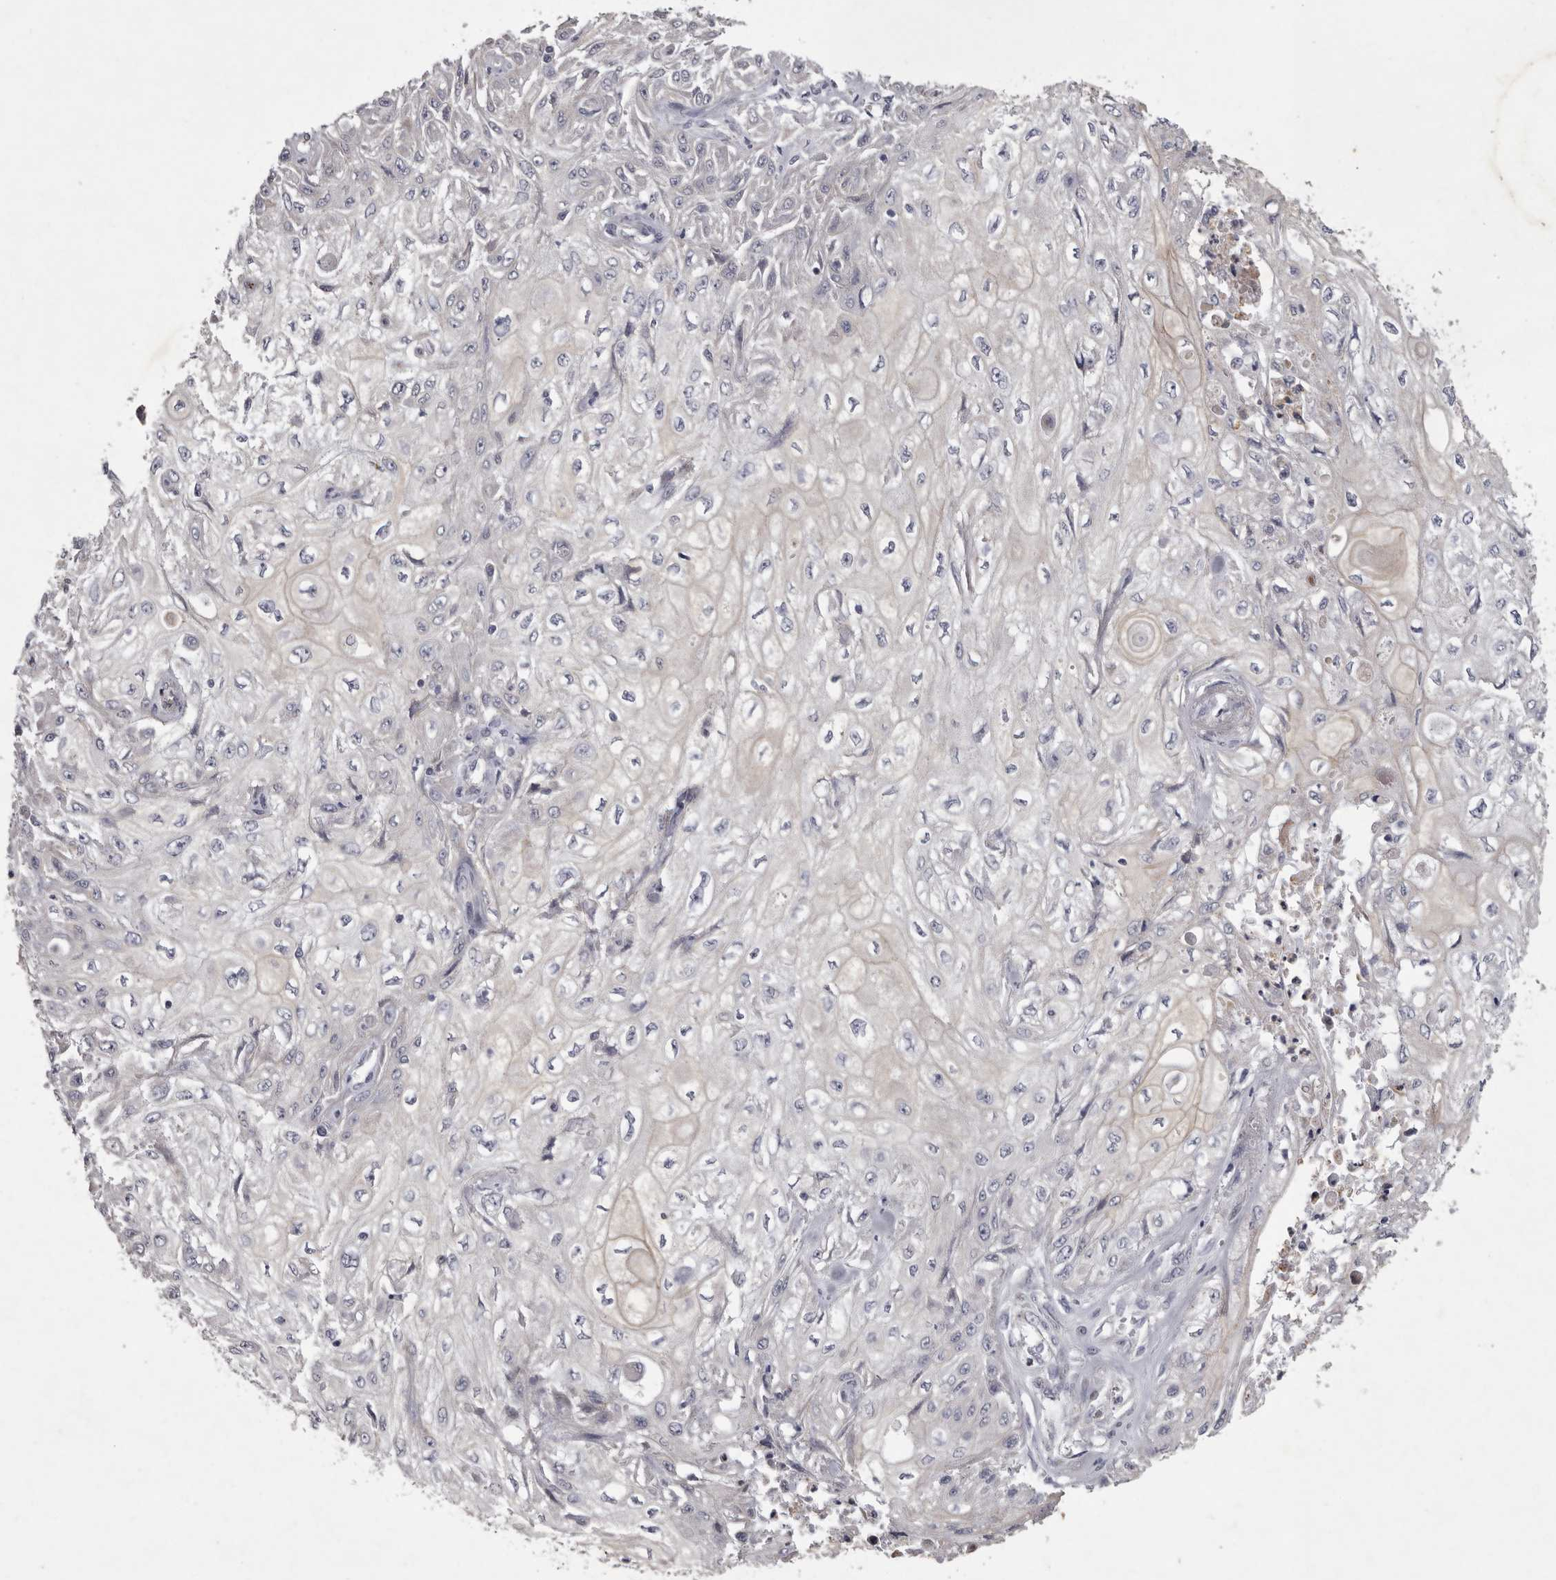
{"staining": {"intensity": "negative", "quantity": "none", "location": "none"}, "tissue": "skin cancer", "cell_type": "Tumor cells", "image_type": "cancer", "snomed": [{"axis": "morphology", "description": "Squamous cell carcinoma, NOS"}, {"axis": "morphology", "description": "Squamous cell carcinoma, metastatic, NOS"}, {"axis": "topography", "description": "Skin"}, {"axis": "topography", "description": "Lymph node"}], "caption": "Tumor cells show no significant protein positivity in skin cancer (squamous cell carcinoma).", "gene": "NKAIN4", "patient": {"sex": "male", "age": 75}}